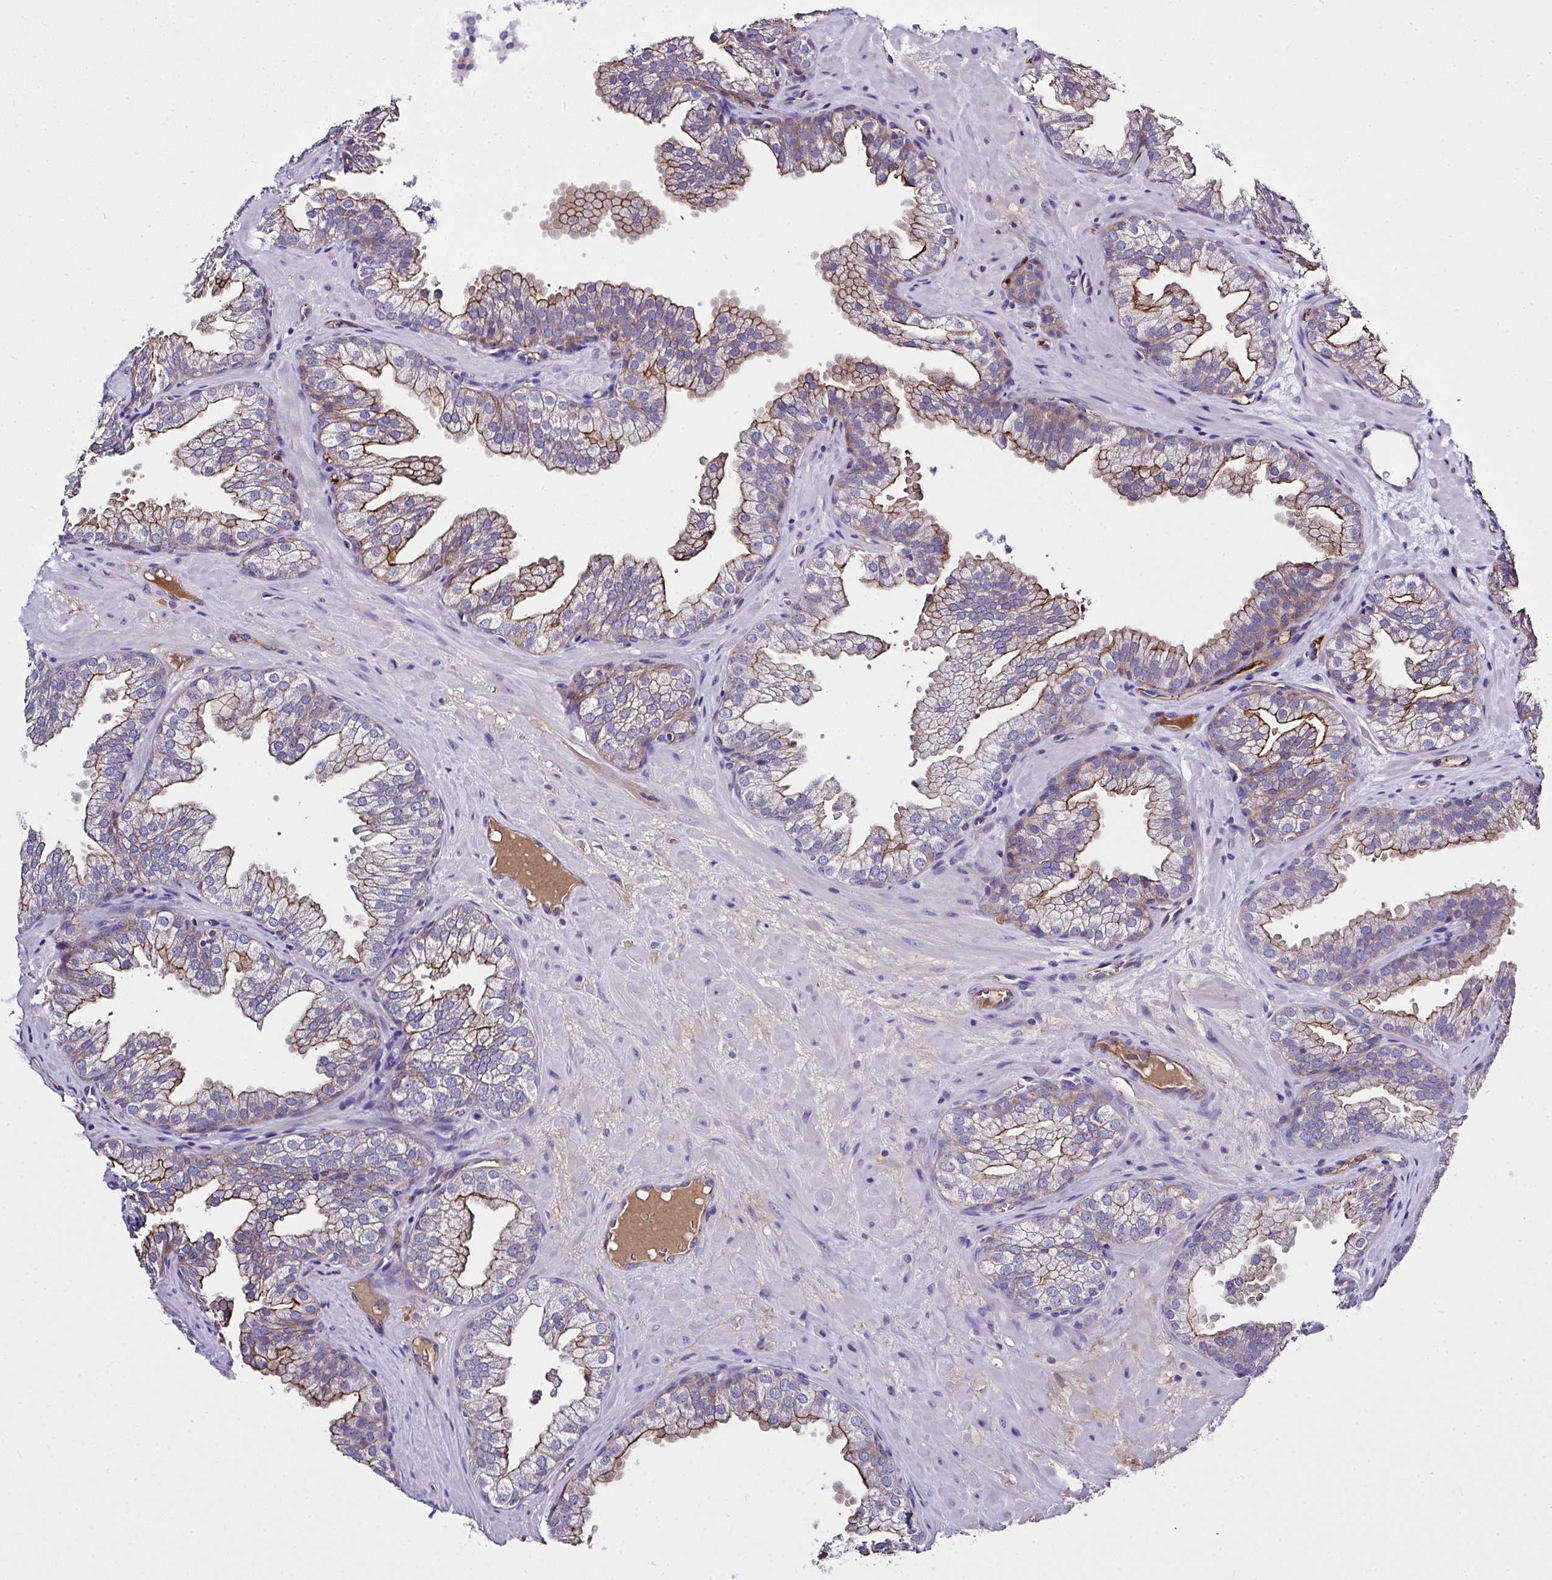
{"staining": {"intensity": "strong", "quantity": ">75%", "location": "cytoplasmic/membranous"}, "tissue": "prostate", "cell_type": "Glandular cells", "image_type": "normal", "snomed": [{"axis": "morphology", "description": "Normal tissue, NOS"}, {"axis": "topography", "description": "Prostate"}], "caption": "A high-resolution histopathology image shows IHC staining of unremarkable prostate, which displays strong cytoplasmic/membranous expression in approximately >75% of glandular cells.", "gene": "ZNF813", "patient": {"sex": "male", "age": 37}}